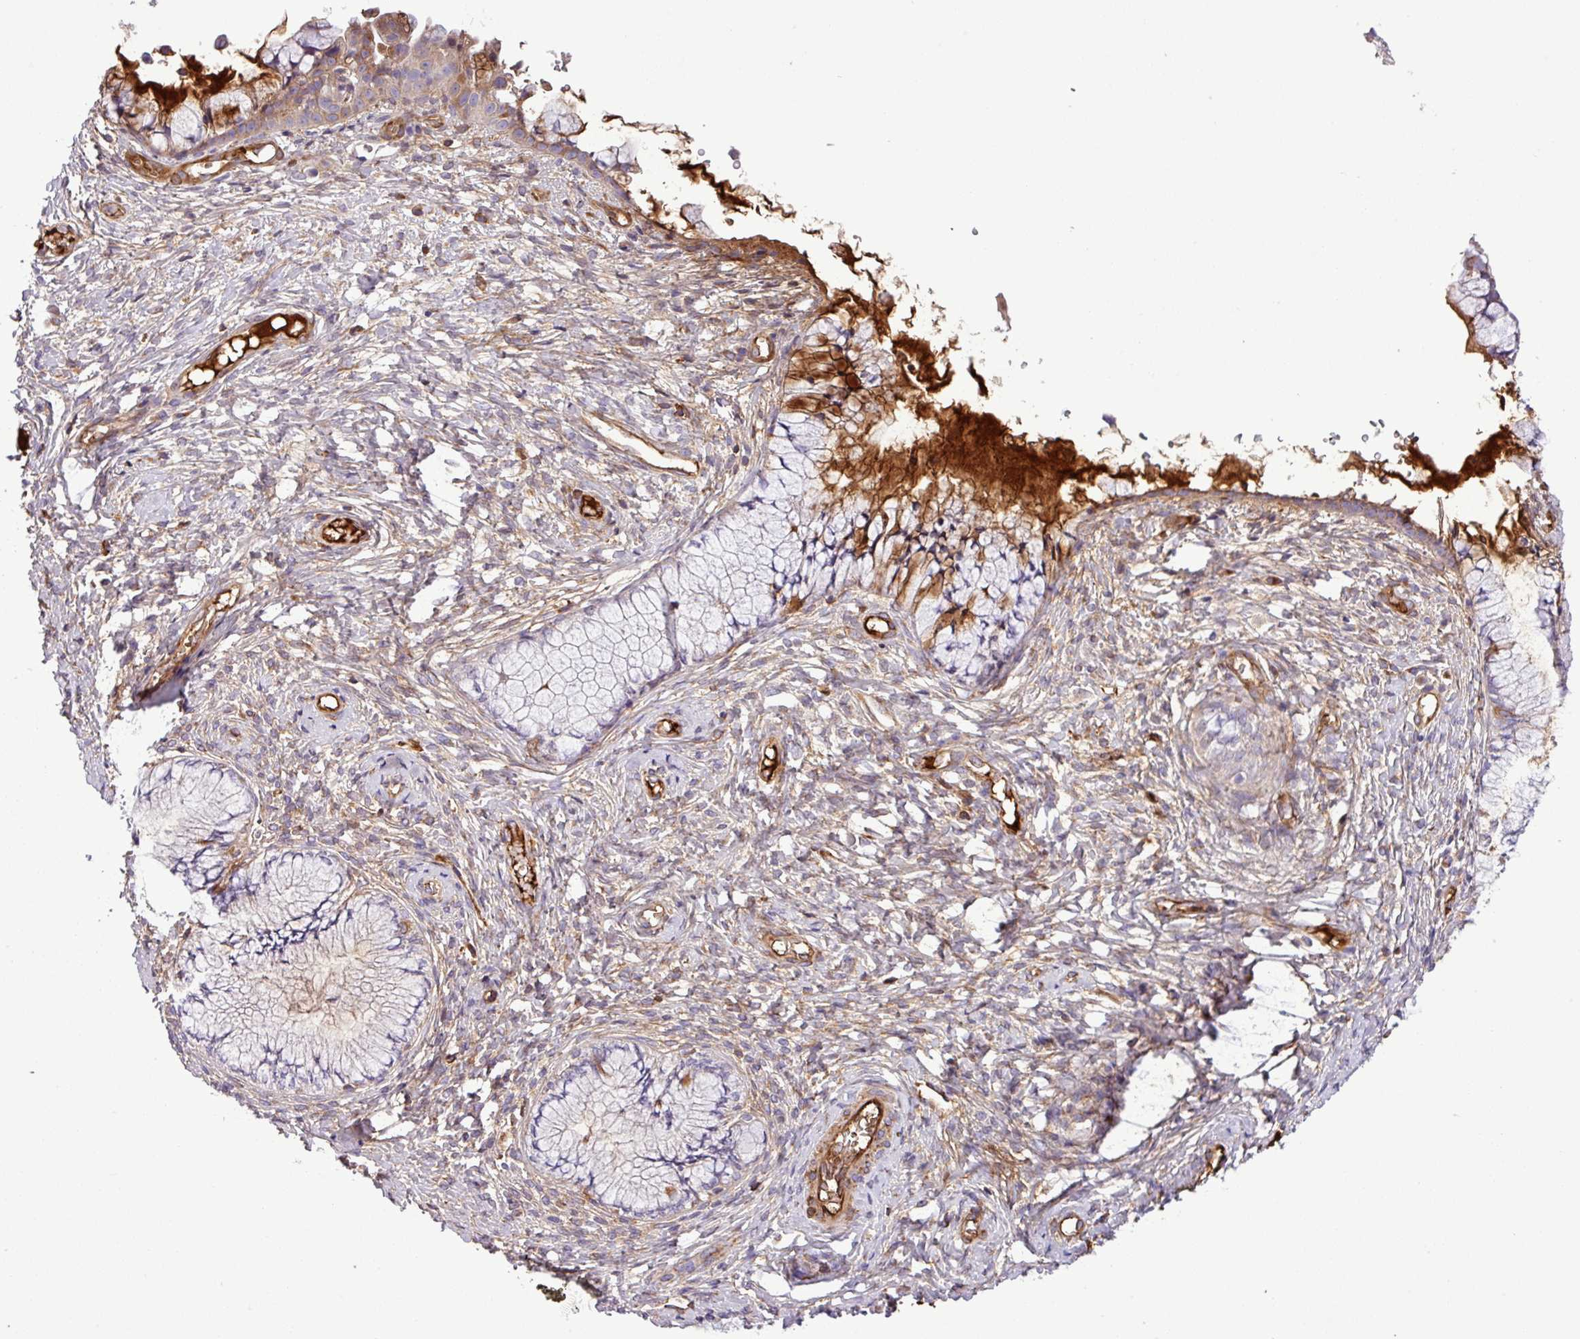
{"staining": {"intensity": "moderate", "quantity": "<25%", "location": "cytoplasmic/membranous"}, "tissue": "cervix", "cell_type": "Glandular cells", "image_type": "normal", "snomed": [{"axis": "morphology", "description": "Normal tissue, NOS"}, {"axis": "topography", "description": "Cervix"}], "caption": "Human cervix stained with a brown dye demonstrates moderate cytoplasmic/membranous positive staining in about <25% of glandular cells.", "gene": "CWH43", "patient": {"sex": "female", "age": 42}}